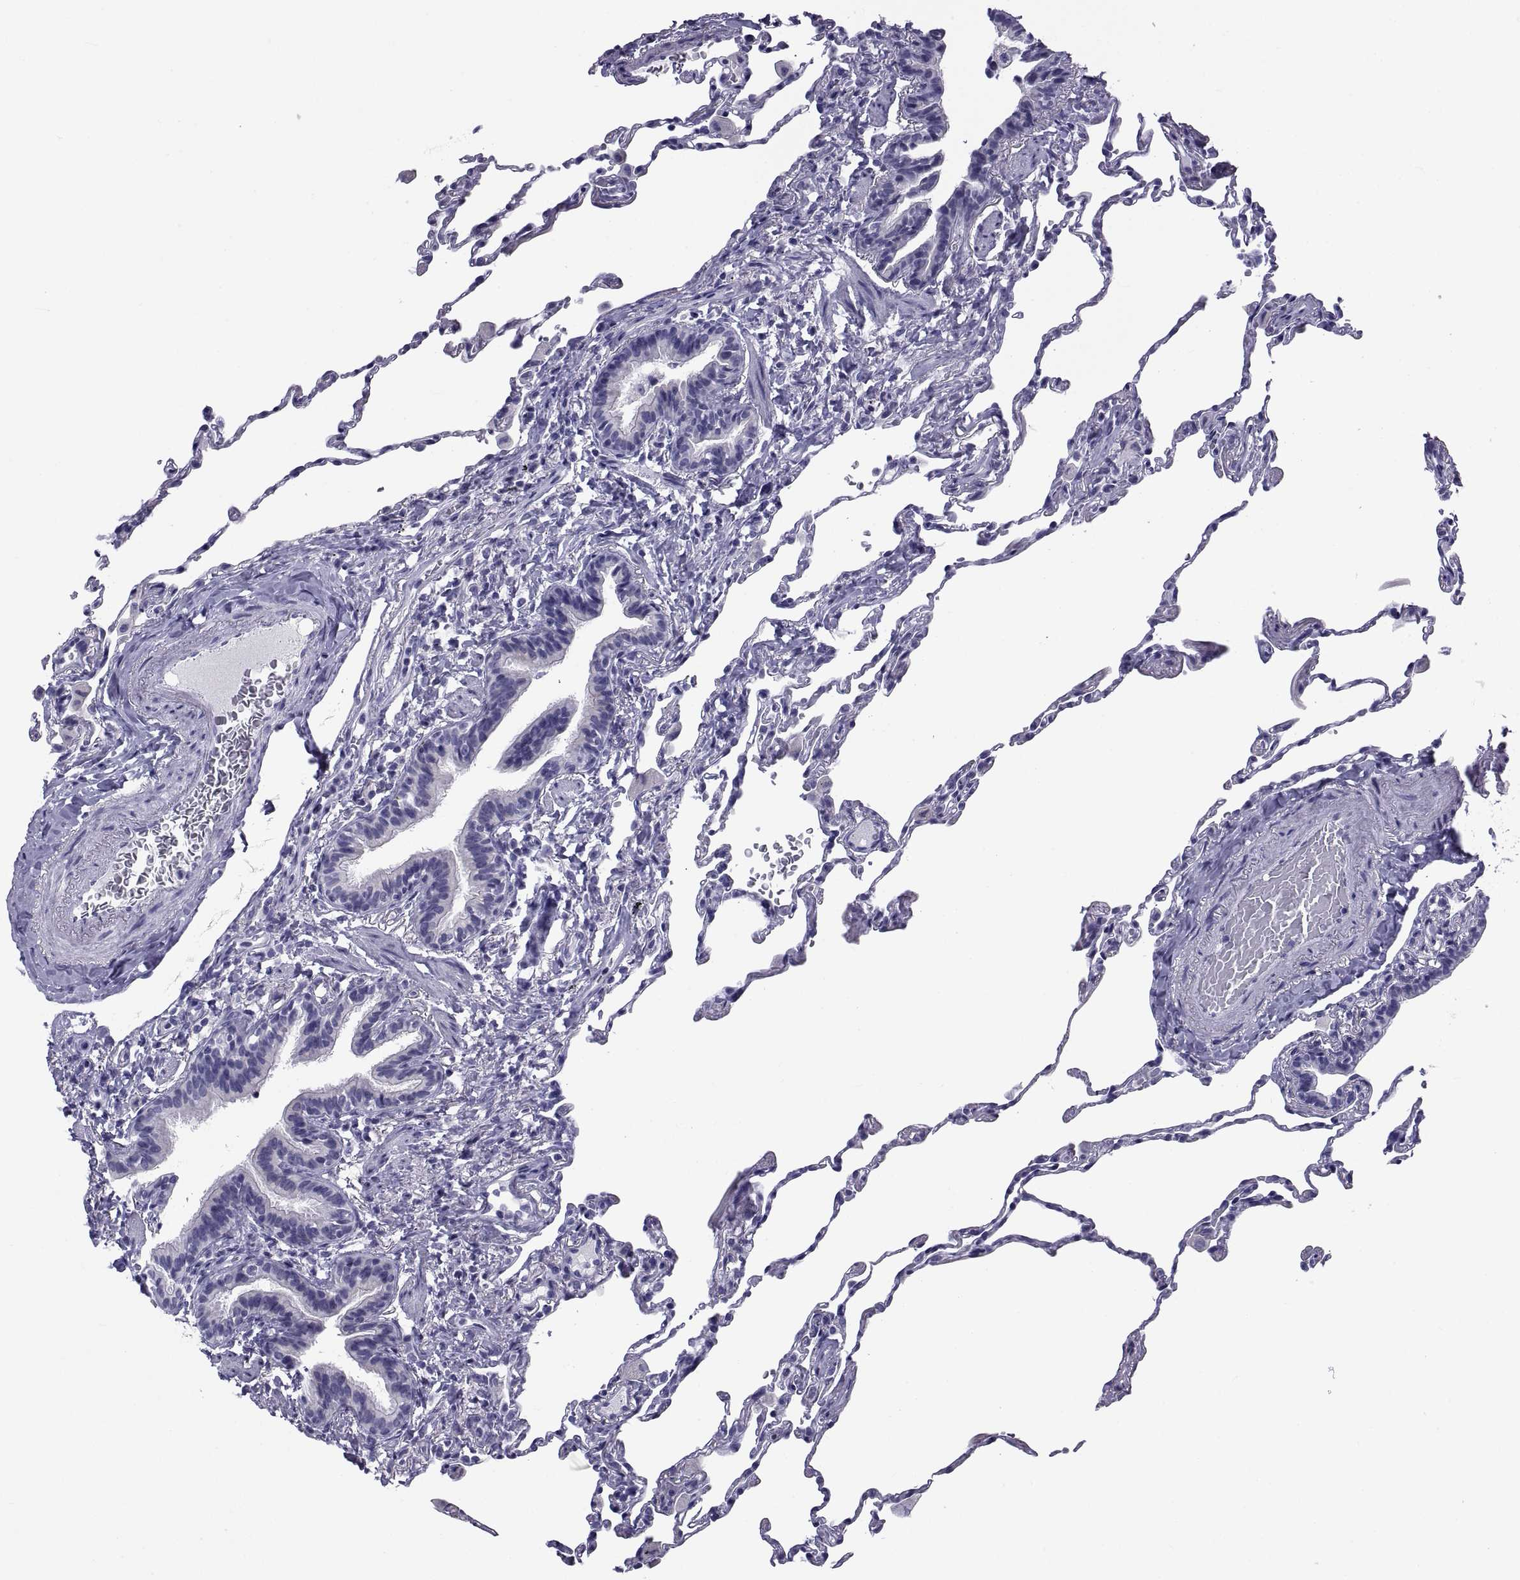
{"staining": {"intensity": "negative", "quantity": "none", "location": "none"}, "tissue": "lung", "cell_type": "Alveolar cells", "image_type": "normal", "snomed": [{"axis": "morphology", "description": "Normal tissue, NOS"}, {"axis": "topography", "description": "Lung"}], "caption": "Immunohistochemistry of normal lung displays no positivity in alveolar cells.", "gene": "NPTX2", "patient": {"sex": "female", "age": 57}}